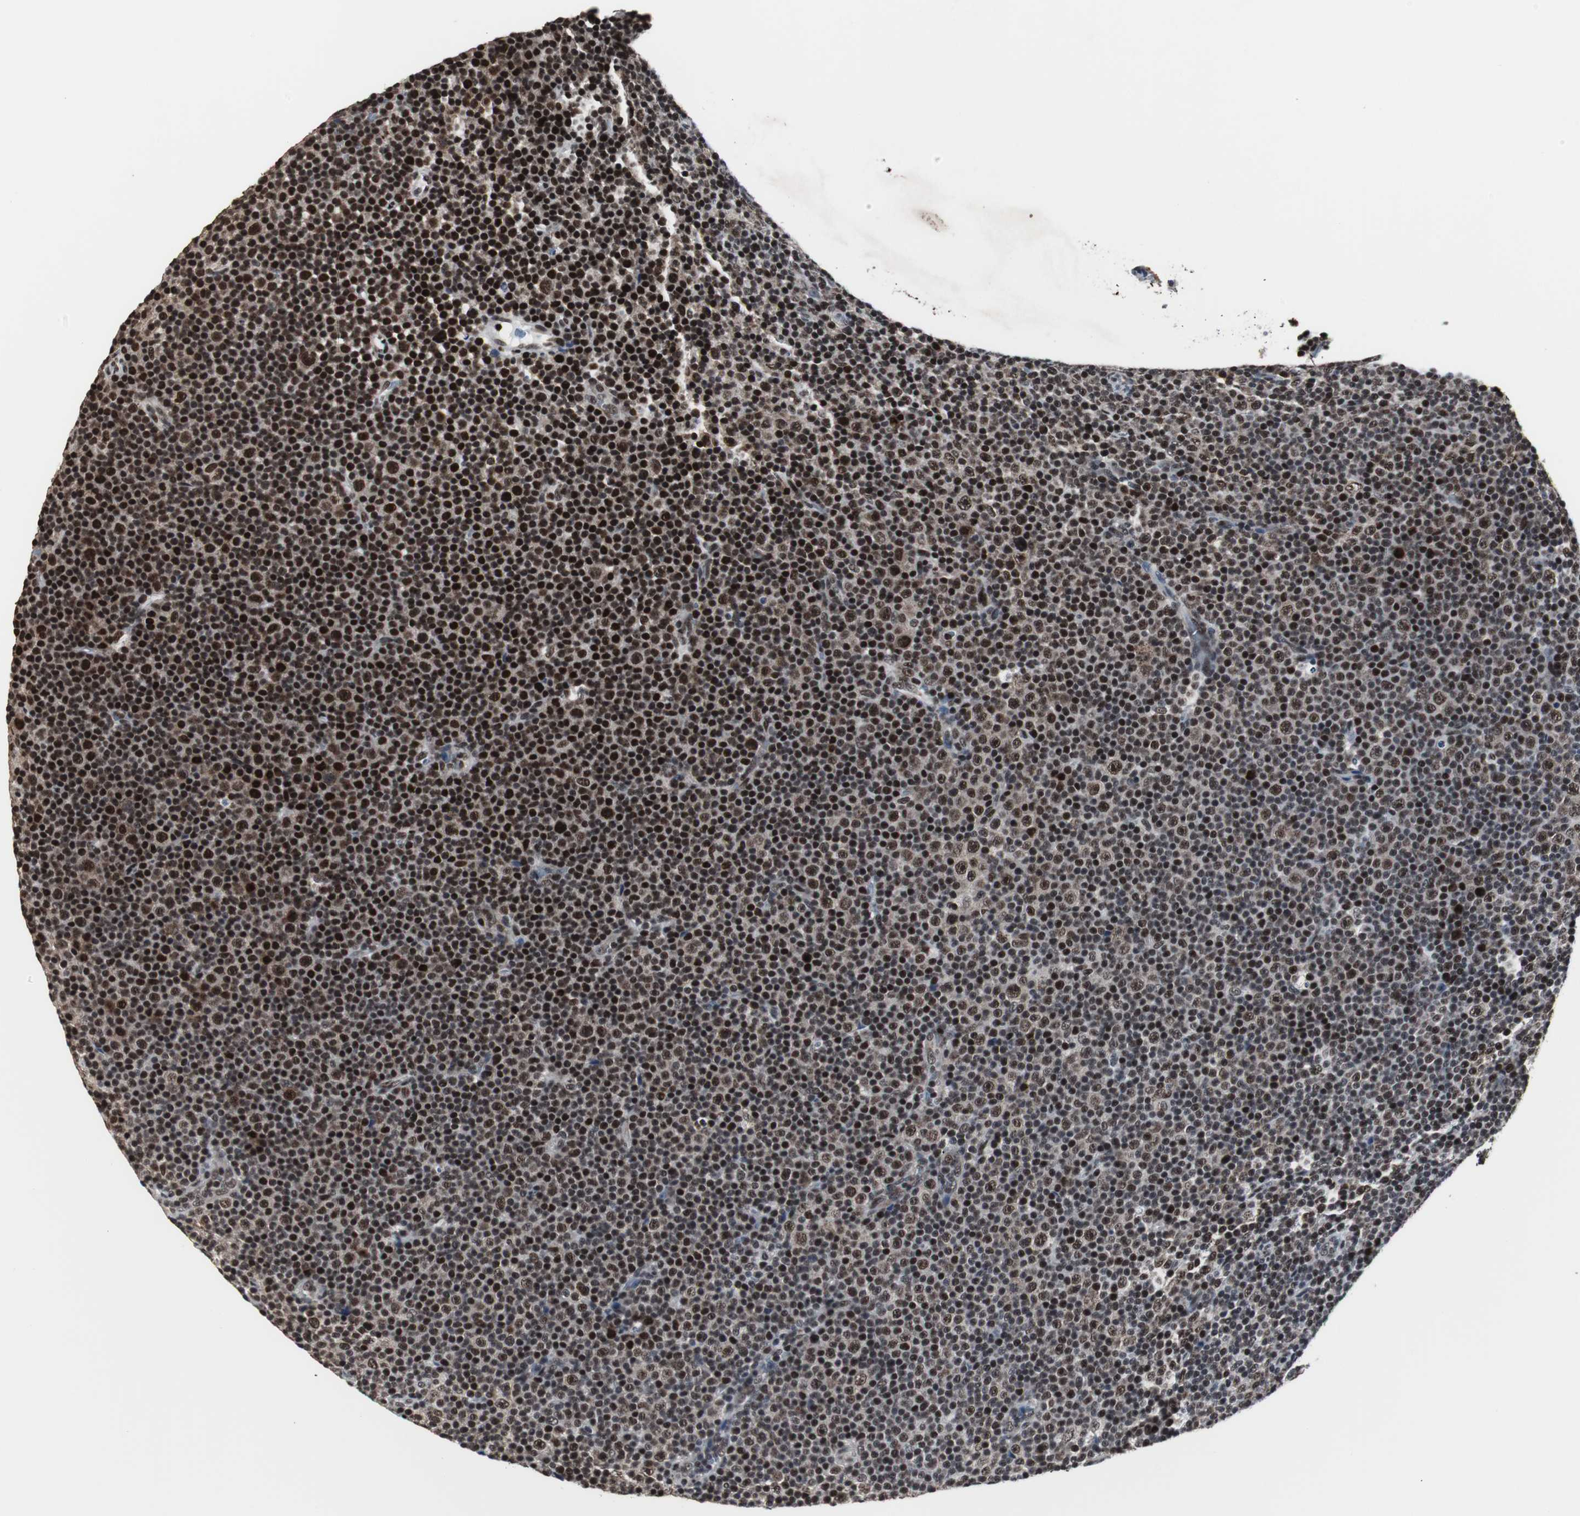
{"staining": {"intensity": "strong", "quantity": ">75%", "location": "nuclear"}, "tissue": "lymphoma", "cell_type": "Tumor cells", "image_type": "cancer", "snomed": [{"axis": "morphology", "description": "Malignant lymphoma, non-Hodgkin's type, Low grade"}, {"axis": "topography", "description": "Lymph node"}], "caption": "Protein staining shows strong nuclear staining in approximately >75% of tumor cells in malignant lymphoma, non-Hodgkin's type (low-grade).", "gene": "CDK9", "patient": {"sex": "female", "age": 67}}